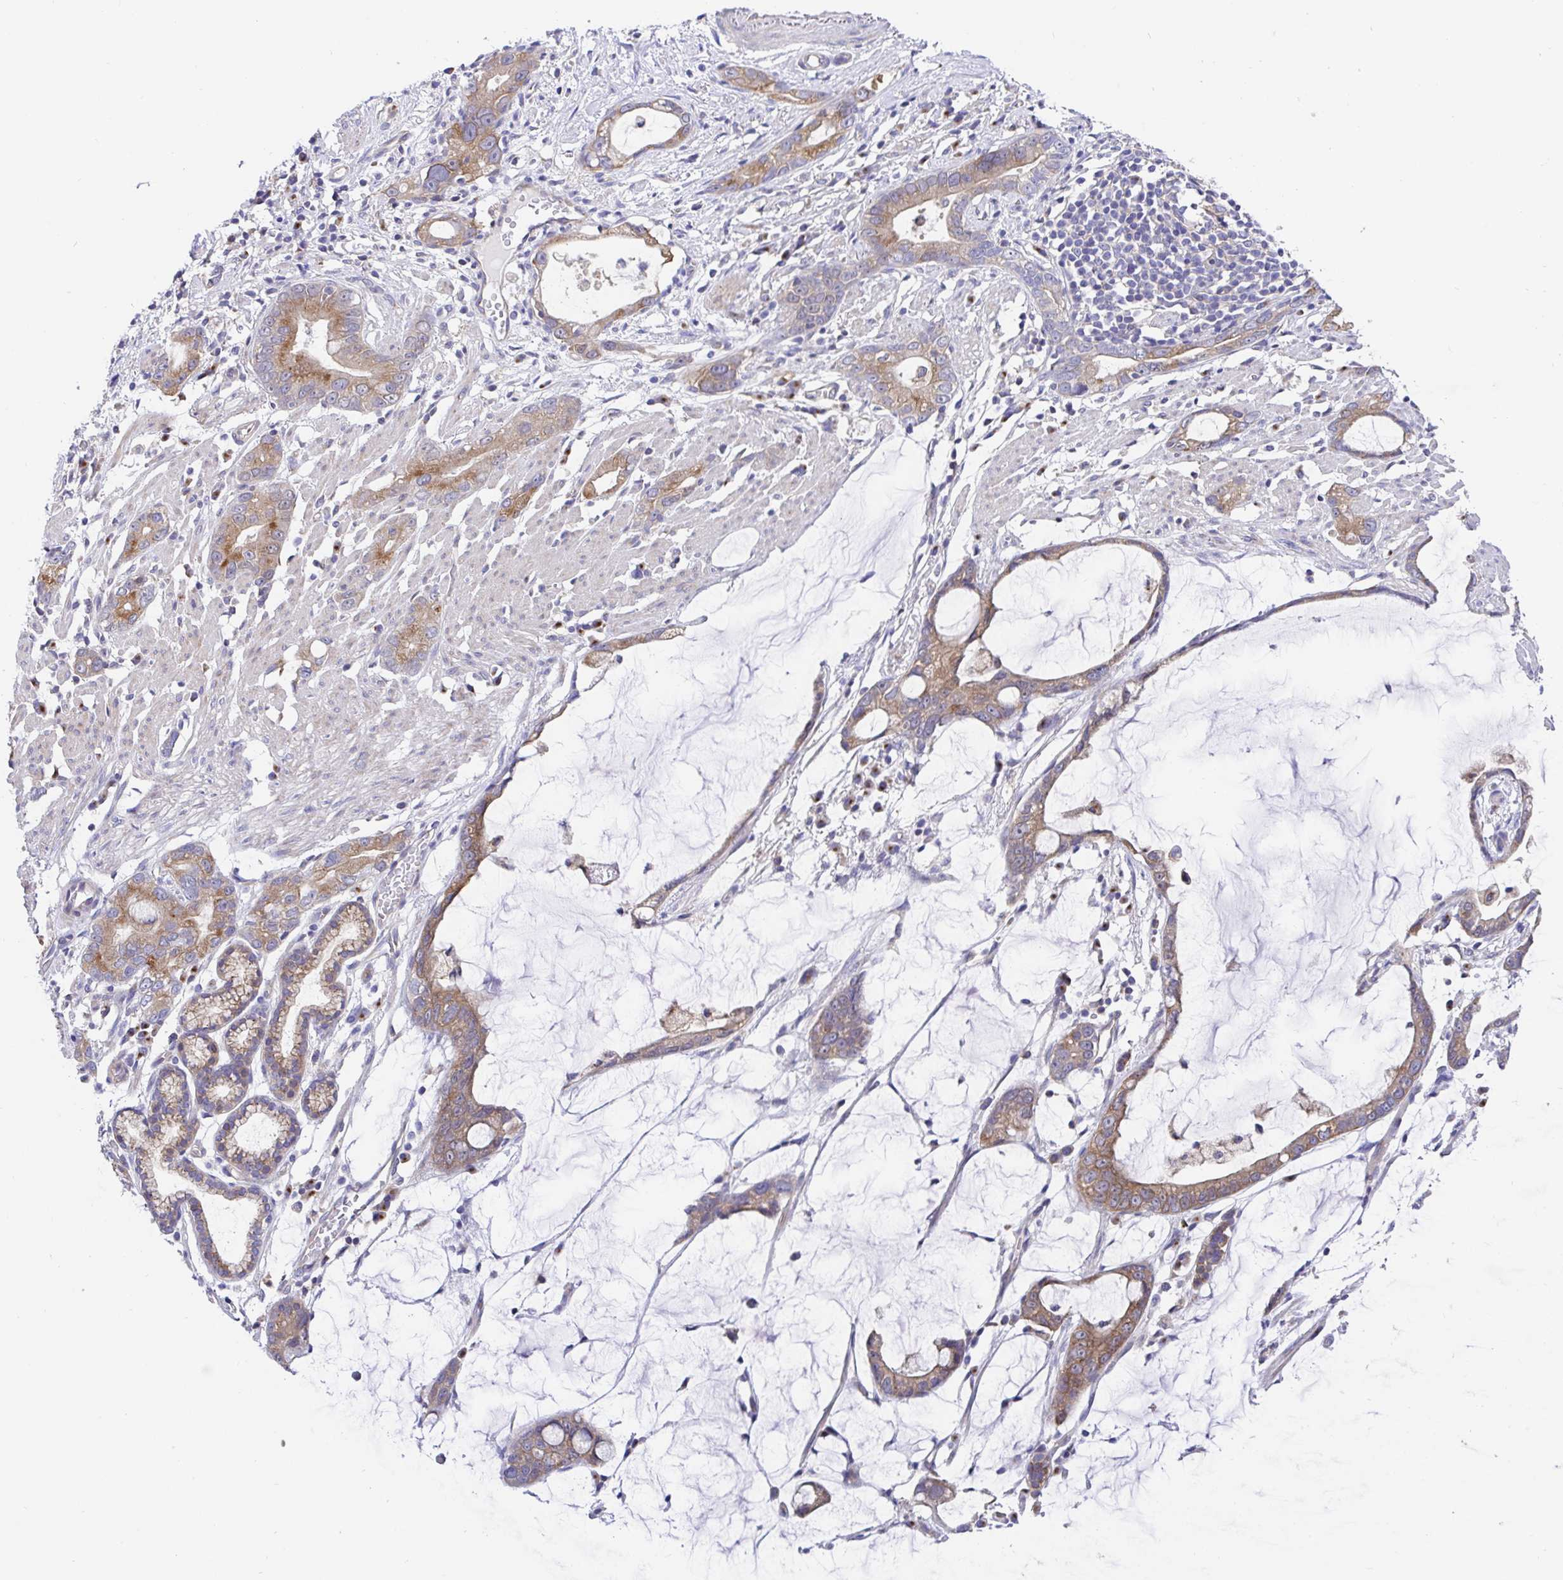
{"staining": {"intensity": "moderate", "quantity": ">75%", "location": "cytoplasmic/membranous"}, "tissue": "stomach cancer", "cell_type": "Tumor cells", "image_type": "cancer", "snomed": [{"axis": "morphology", "description": "Adenocarcinoma, NOS"}, {"axis": "topography", "description": "Stomach"}], "caption": "Protein staining of stomach adenocarcinoma tissue displays moderate cytoplasmic/membranous expression in about >75% of tumor cells.", "gene": "GOLGA1", "patient": {"sex": "male", "age": 55}}